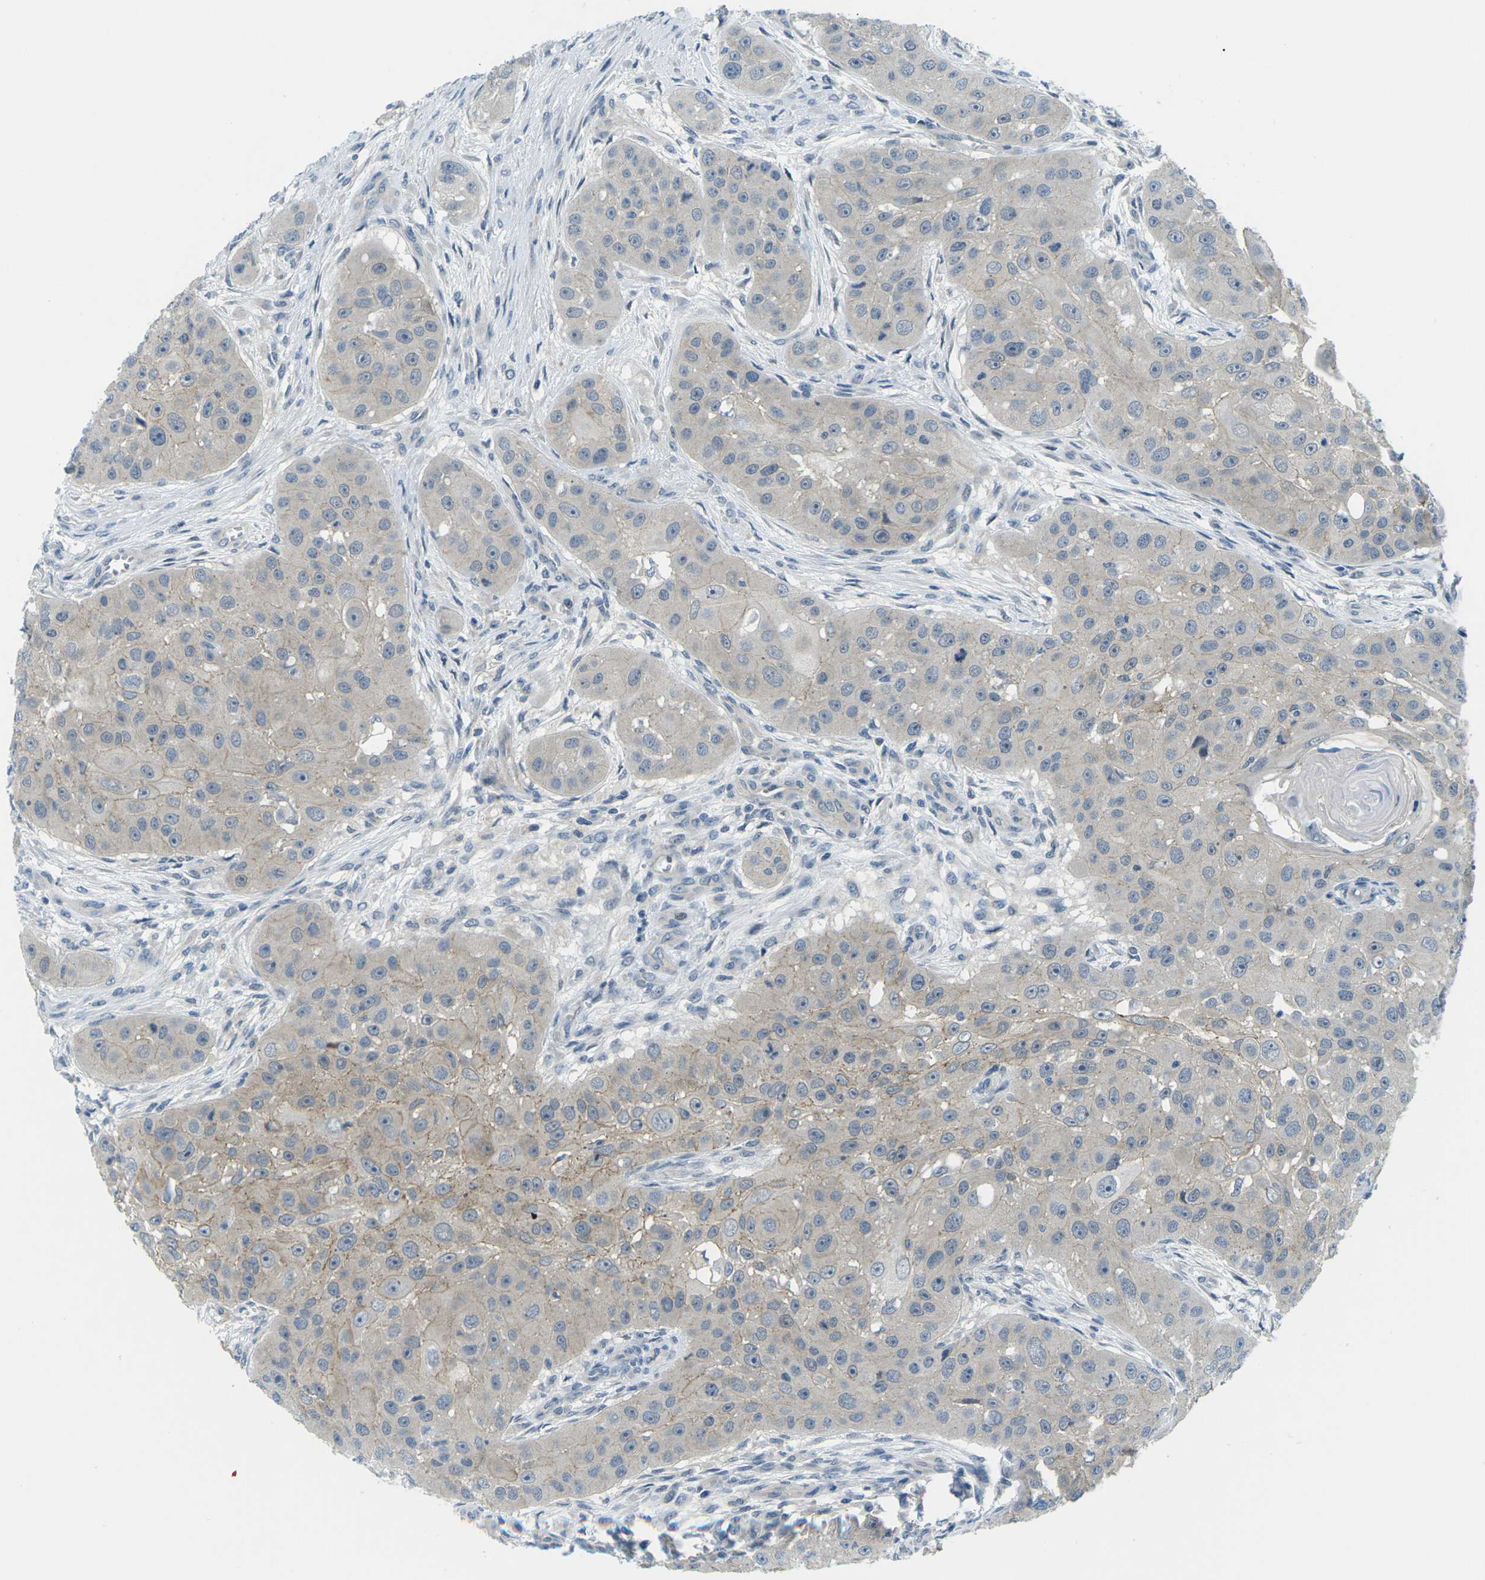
{"staining": {"intensity": "weak", "quantity": "<25%", "location": "cytoplasmic/membranous"}, "tissue": "head and neck cancer", "cell_type": "Tumor cells", "image_type": "cancer", "snomed": [{"axis": "morphology", "description": "Normal tissue, NOS"}, {"axis": "morphology", "description": "Squamous cell carcinoma, NOS"}, {"axis": "topography", "description": "Skeletal muscle"}, {"axis": "topography", "description": "Head-Neck"}], "caption": "Tumor cells show no significant protein staining in squamous cell carcinoma (head and neck).", "gene": "CTNND1", "patient": {"sex": "male", "age": 51}}